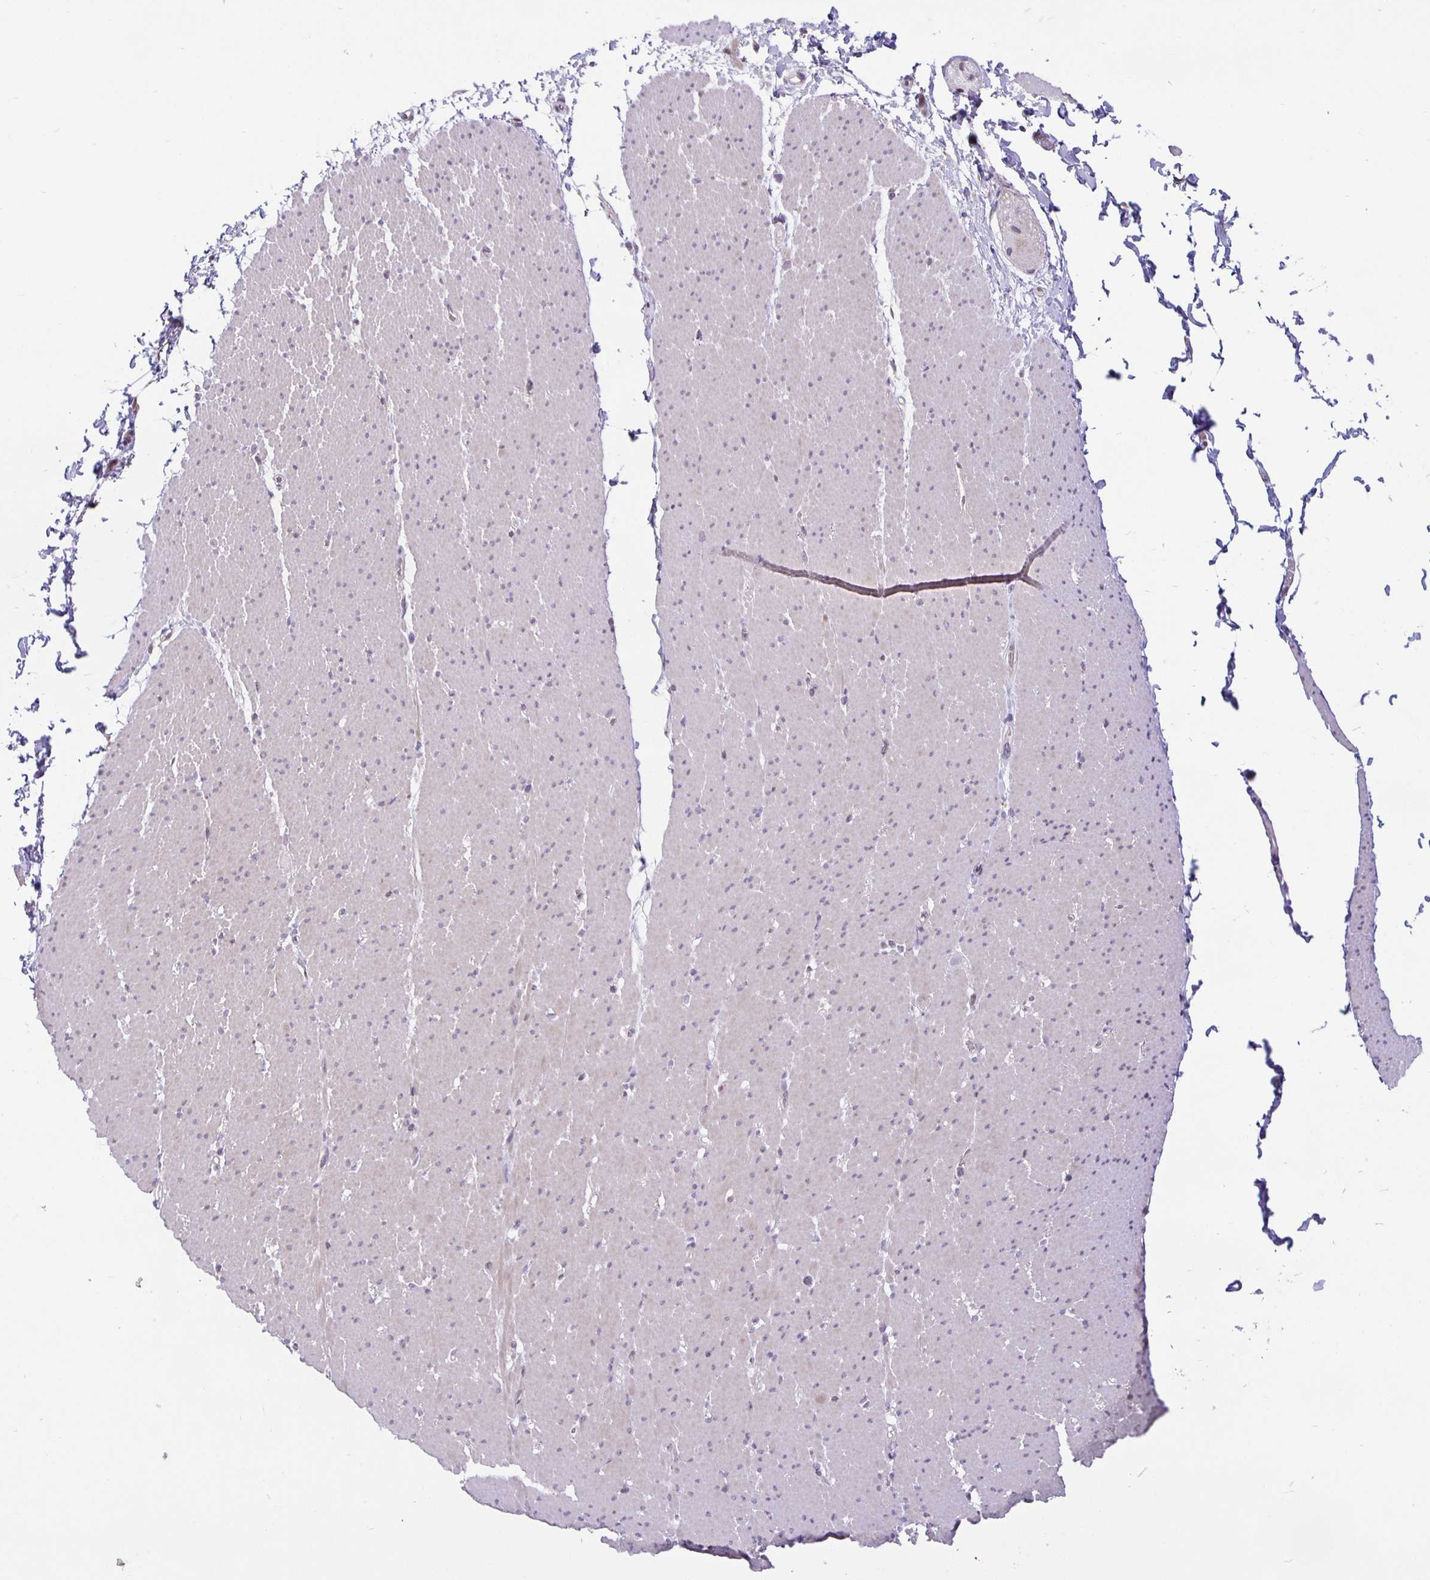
{"staining": {"intensity": "weak", "quantity": "25%-75%", "location": "cytoplasmic/membranous"}, "tissue": "smooth muscle", "cell_type": "Smooth muscle cells", "image_type": "normal", "snomed": [{"axis": "morphology", "description": "Normal tissue, NOS"}, {"axis": "topography", "description": "Smooth muscle"}, {"axis": "topography", "description": "Rectum"}], "caption": "Immunohistochemistry (IHC) of normal smooth muscle displays low levels of weak cytoplasmic/membranous positivity in about 25%-75% of smooth muscle cells. The protein is shown in brown color, while the nuclei are stained blue.", "gene": "TAX1BP3", "patient": {"sex": "male", "age": 53}}